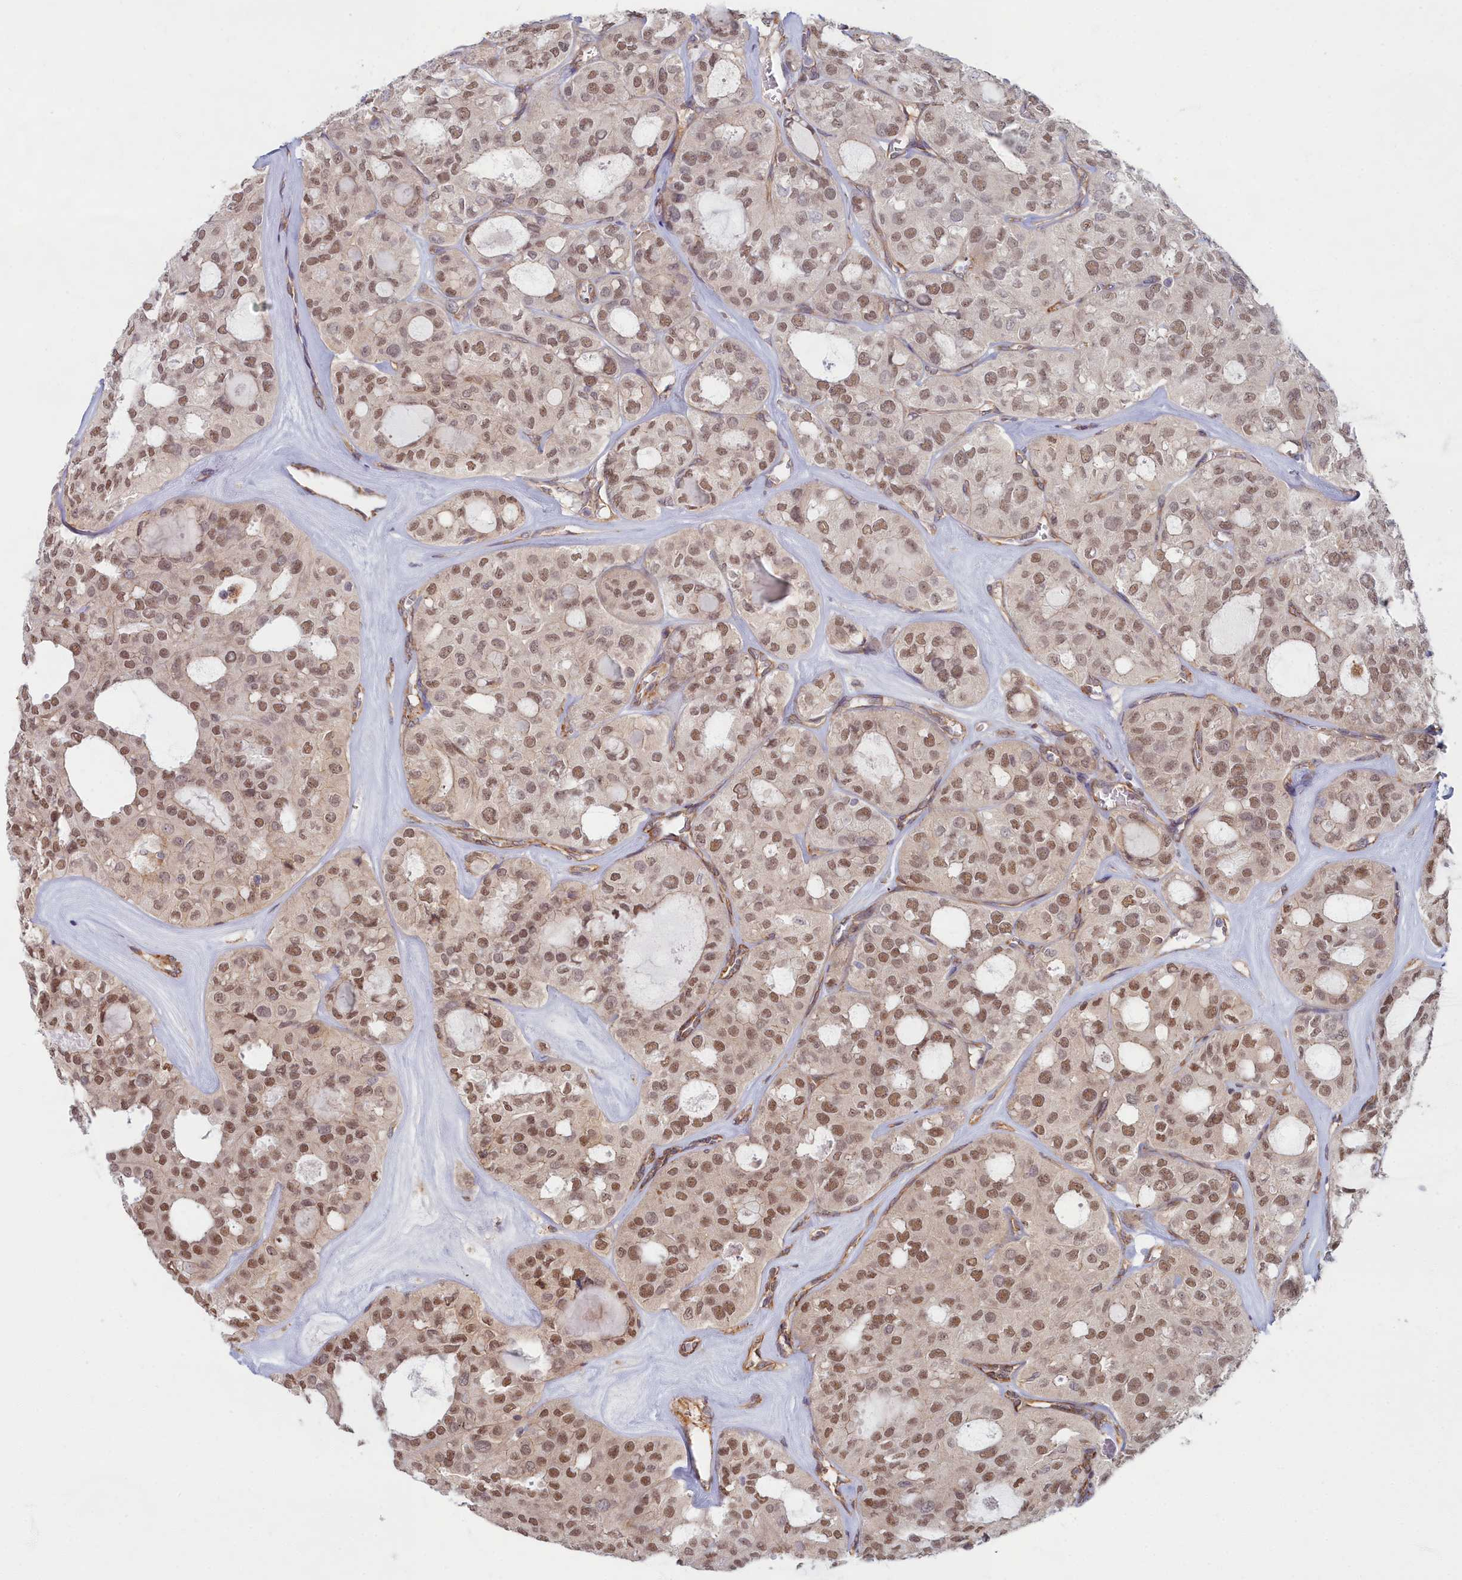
{"staining": {"intensity": "moderate", "quantity": ">75%", "location": "nuclear"}, "tissue": "thyroid cancer", "cell_type": "Tumor cells", "image_type": "cancer", "snomed": [{"axis": "morphology", "description": "Follicular adenoma carcinoma, NOS"}, {"axis": "topography", "description": "Thyroid gland"}], "caption": "Immunohistochemical staining of thyroid cancer displays moderate nuclear protein positivity in about >75% of tumor cells.", "gene": "MAK16", "patient": {"sex": "male", "age": 75}}